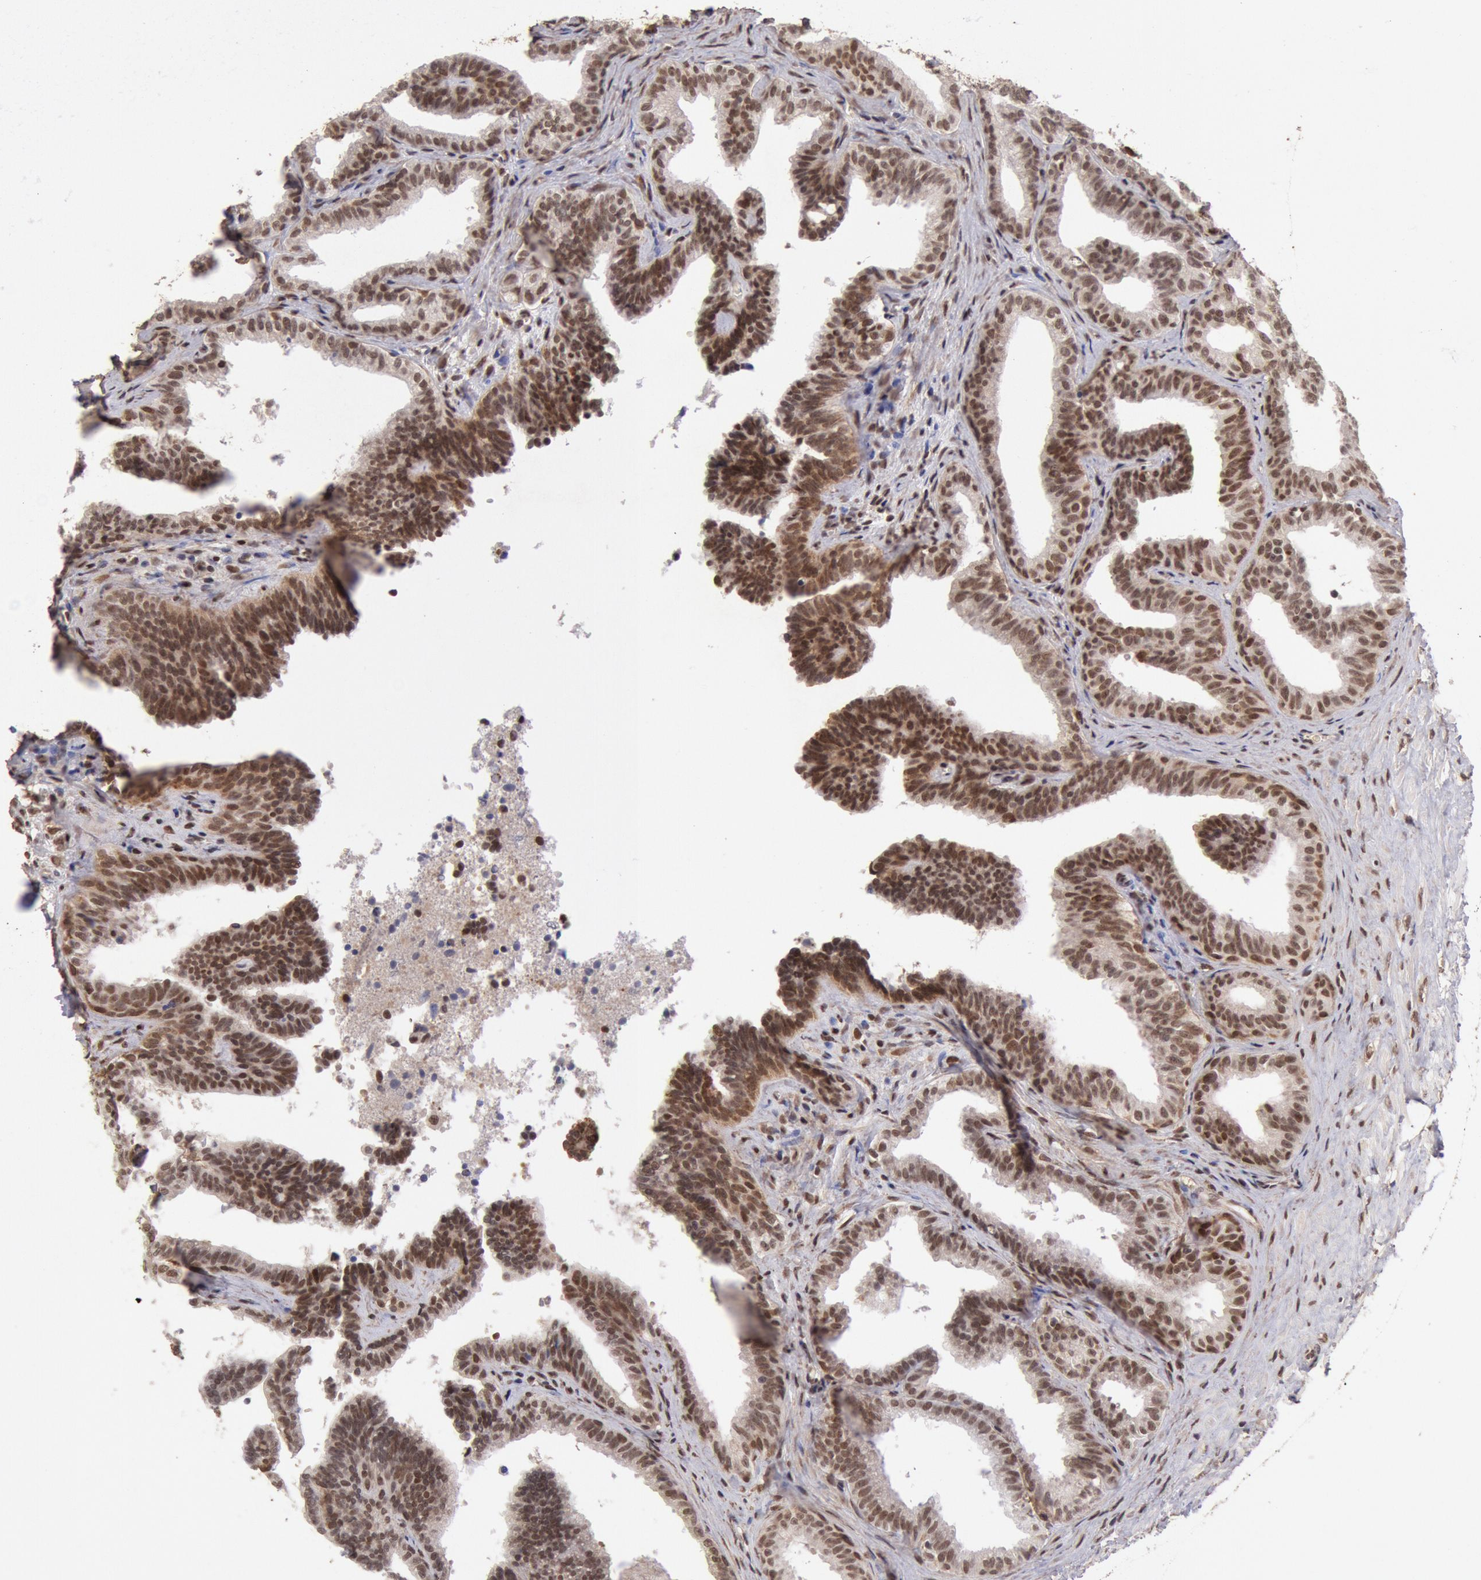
{"staining": {"intensity": "strong", "quantity": ">75%", "location": "nuclear"}, "tissue": "seminal vesicle", "cell_type": "Glandular cells", "image_type": "normal", "snomed": [{"axis": "morphology", "description": "Normal tissue, NOS"}, {"axis": "topography", "description": "Seminal veicle"}], "caption": "IHC image of benign human seminal vesicle stained for a protein (brown), which shows high levels of strong nuclear positivity in about >75% of glandular cells.", "gene": "CDKN2B", "patient": {"sex": "male", "age": 26}}